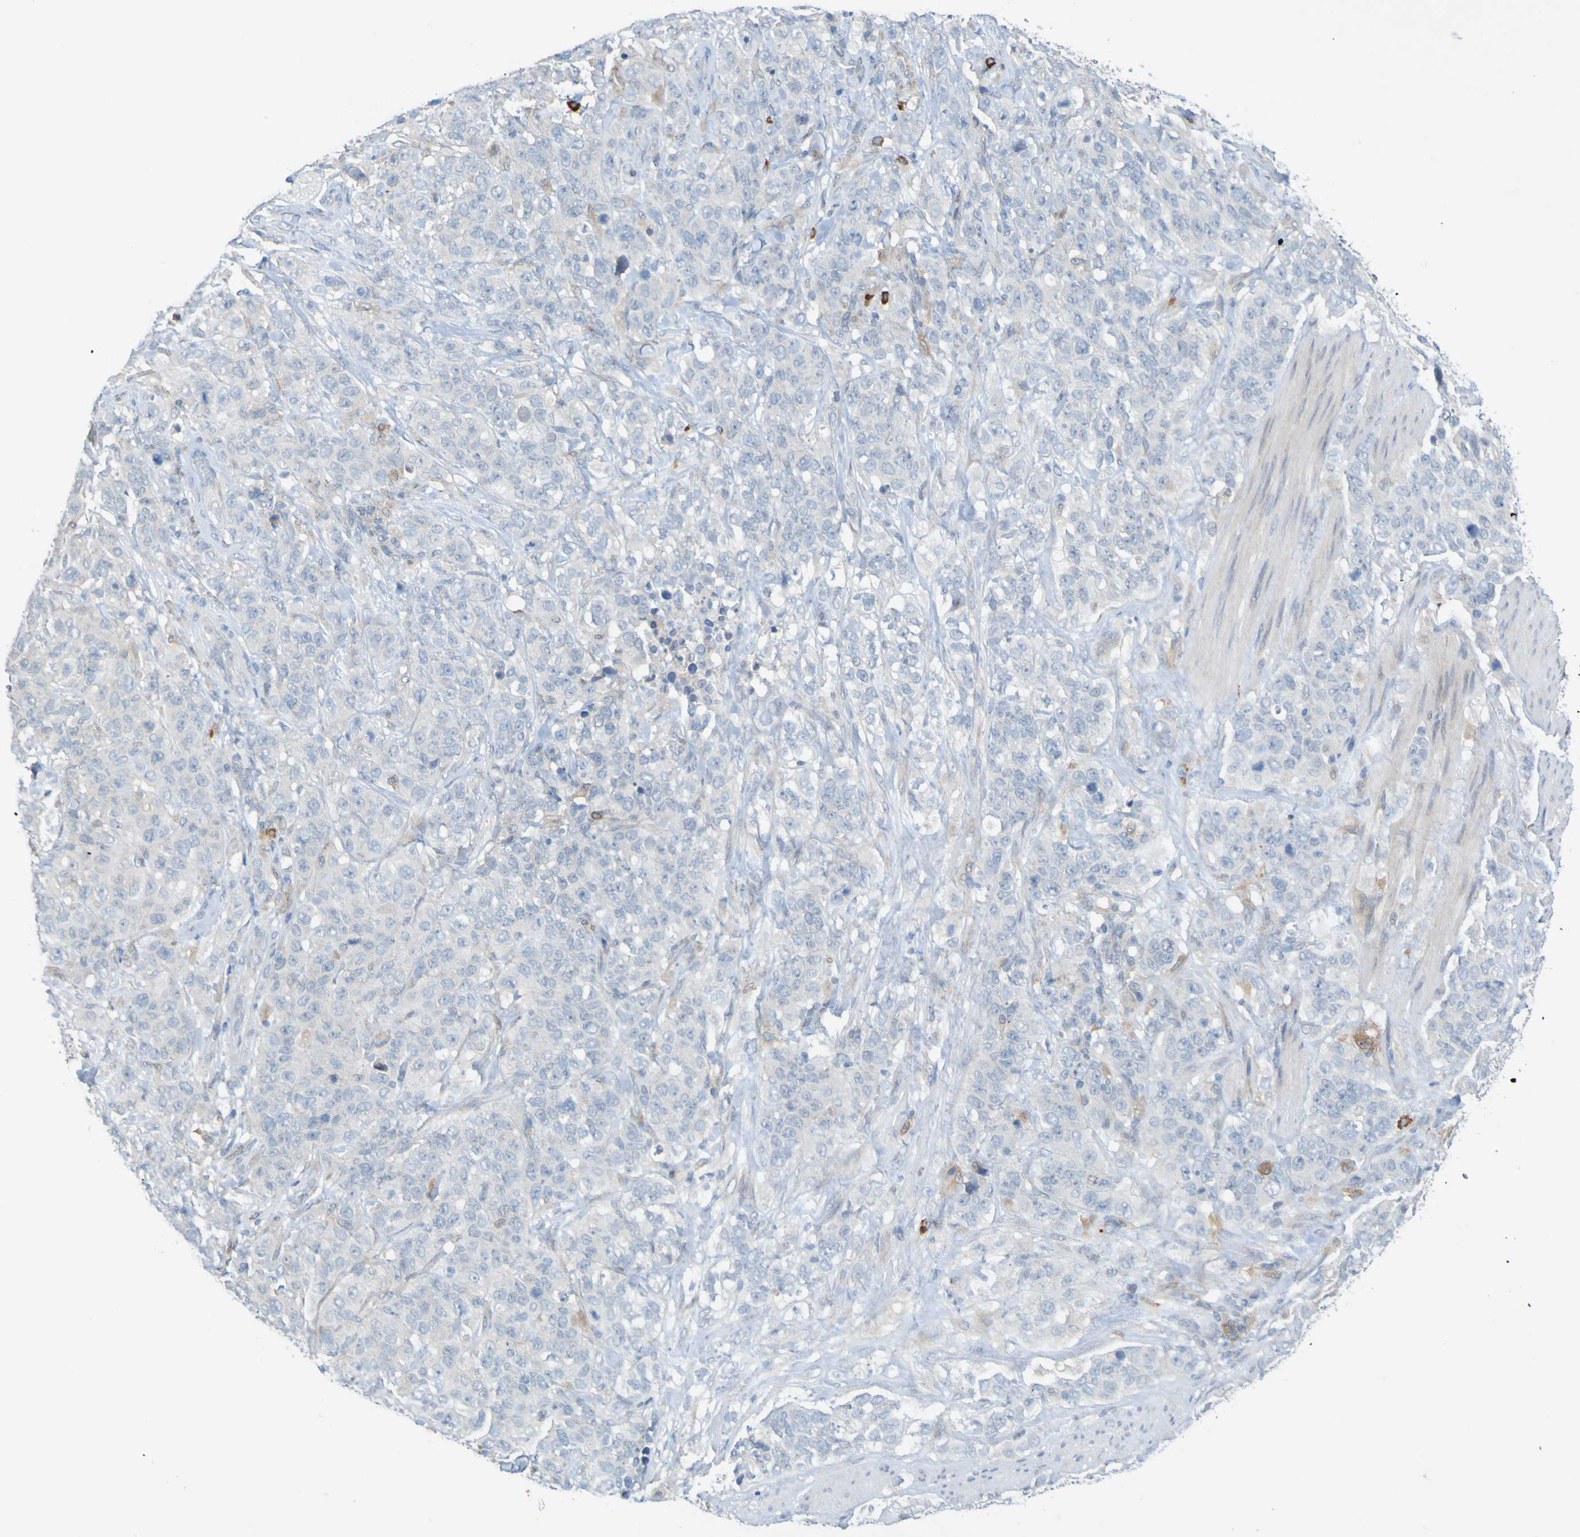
{"staining": {"intensity": "negative", "quantity": "none", "location": "none"}, "tissue": "stomach cancer", "cell_type": "Tumor cells", "image_type": "cancer", "snomed": [{"axis": "morphology", "description": "Adenocarcinoma, NOS"}, {"axis": "topography", "description": "Stomach"}], "caption": "IHC histopathology image of human stomach cancer (adenocarcinoma) stained for a protein (brown), which displays no staining in tumor cells.", "gene": "LILRB5", "patient": {"sex": "male", "age": 48}}